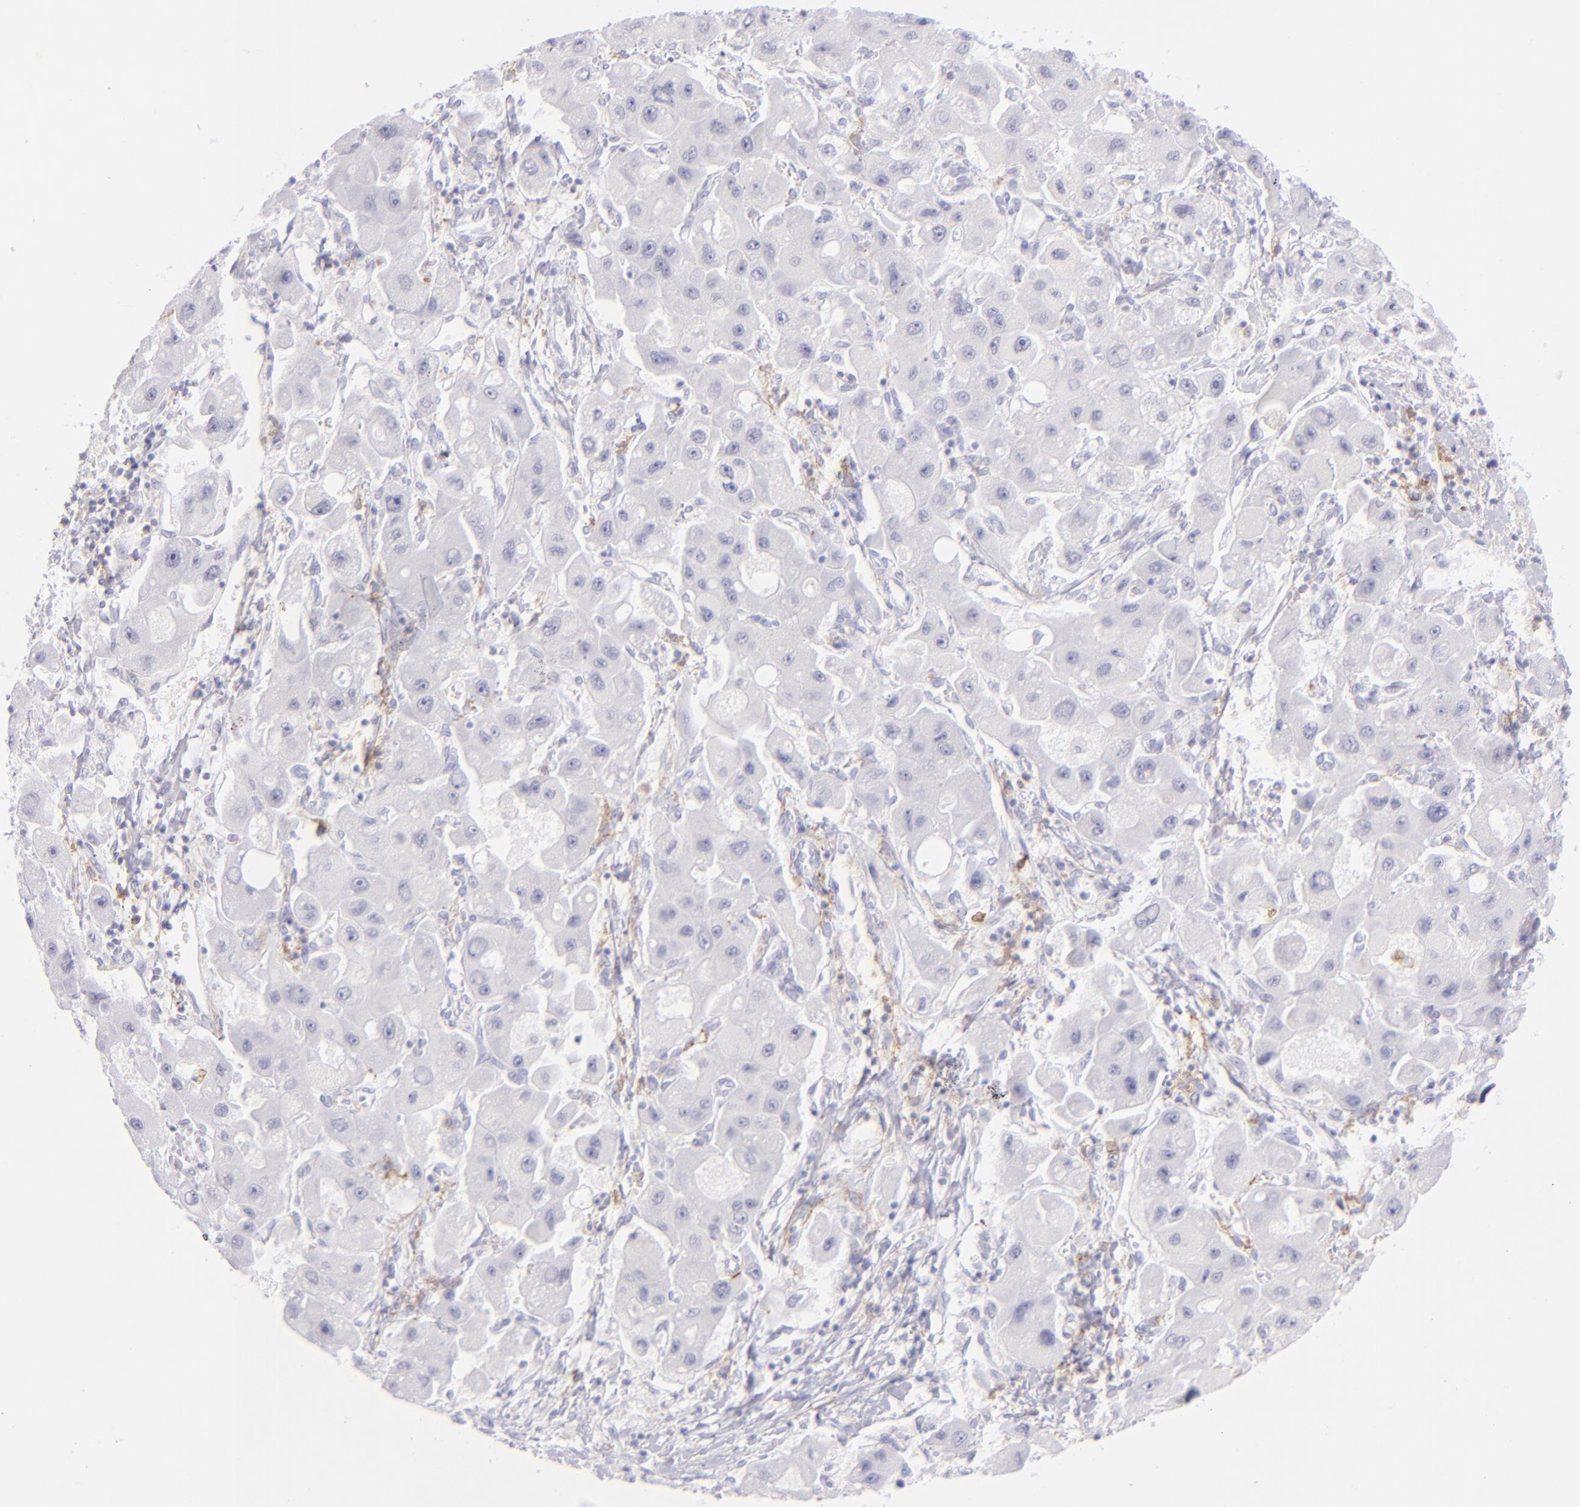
{"staining": {"intensity": "negative", "quantity": "none", "location": "none"}, "tissue": "liver cancer", "cell_type": "Tumor cells", "image_type": "cancer", "snomed": [{"axis": "morphology", "description": "Carcinoma, Hepatocellular, NOS"}, {"axis": "topography", "description": "Liver"}], "caption": "High magnification brightfield microscopy of liver hepatocellular carcinoma stained with DAB (3,3'-diaminobenzidine) (brown) and counterstained with hematoxylin (blue): tumor cells show no significant expression.", "gene": "CD72", "patient": {"sex": "male", "age": 24}}